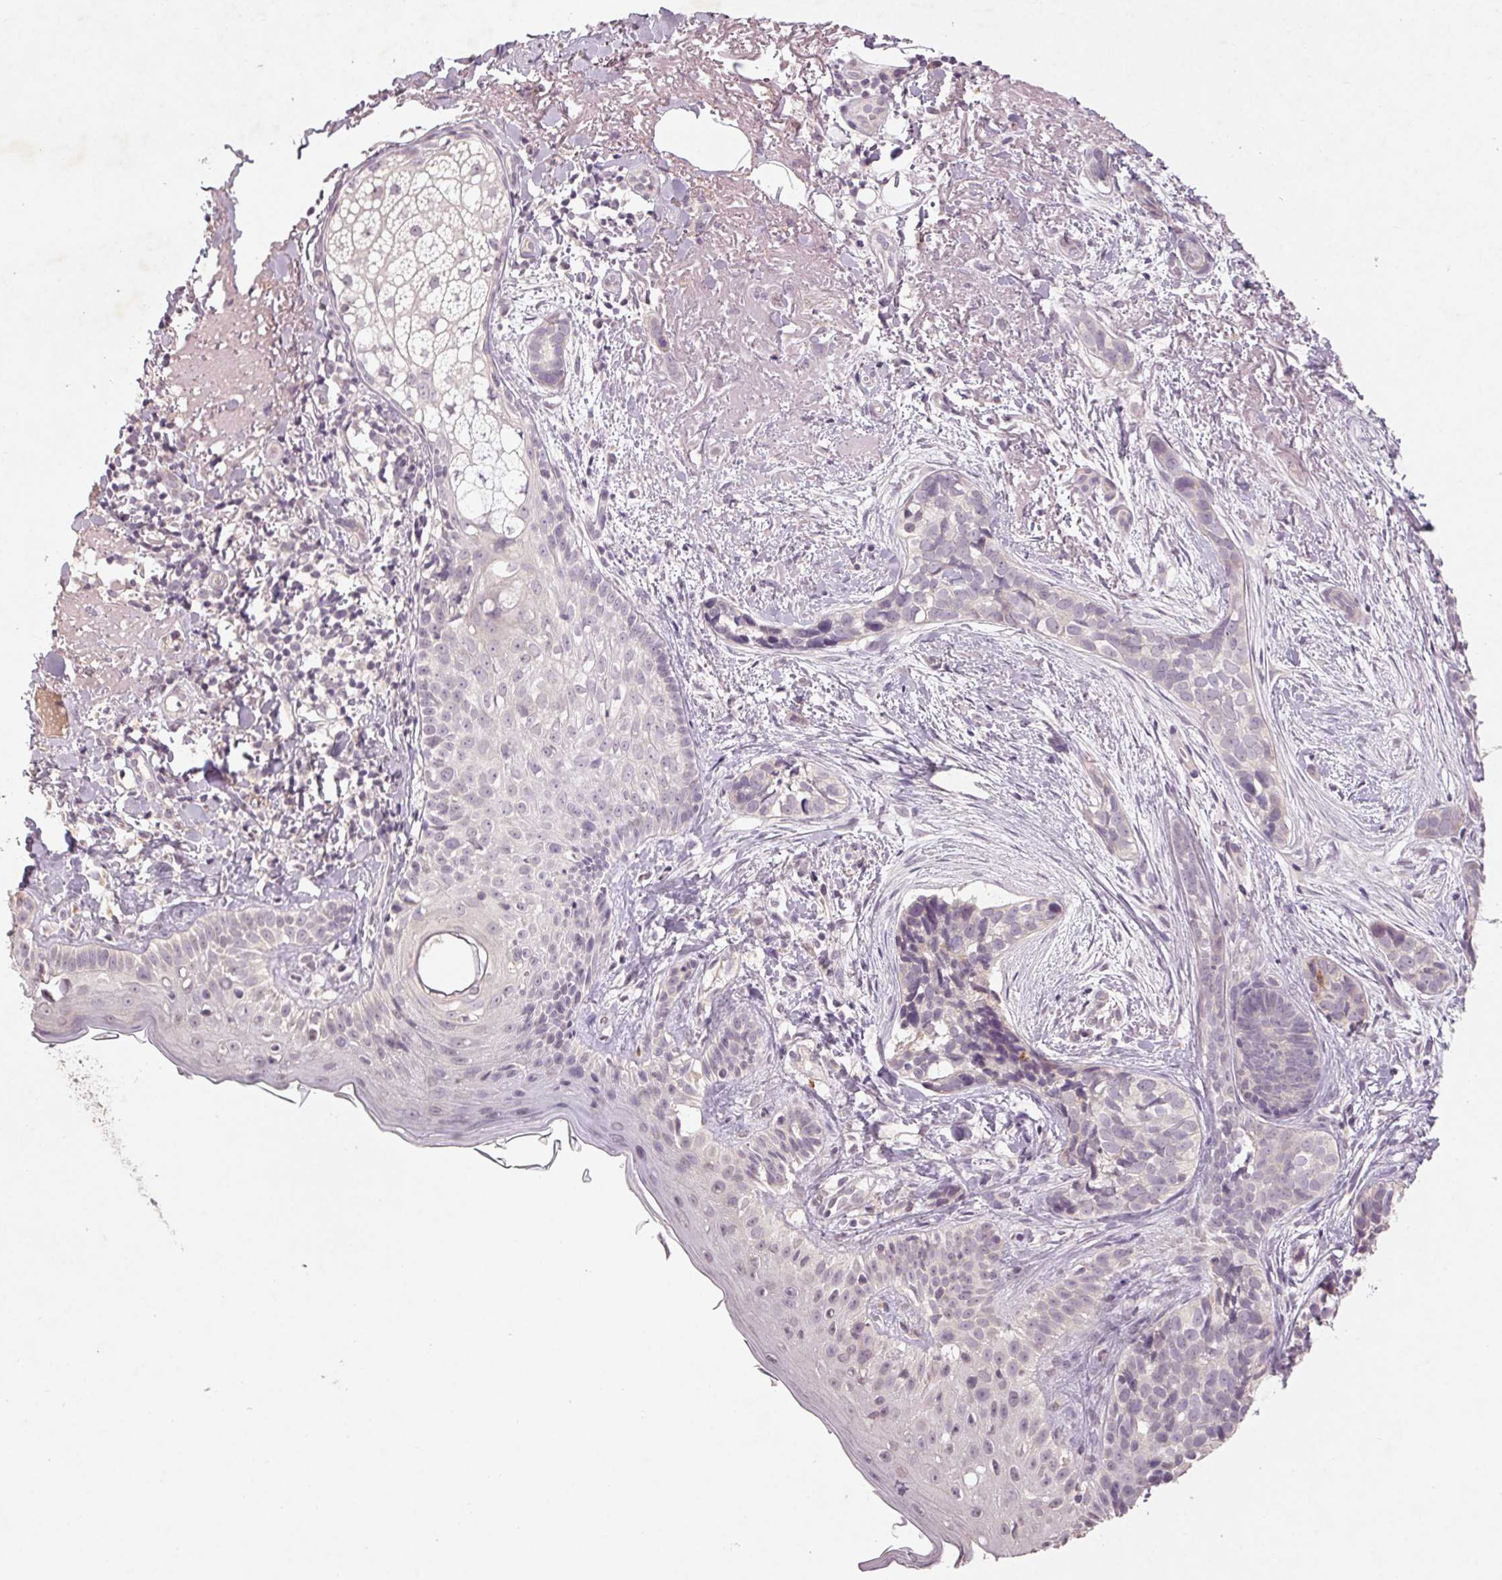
{"staining": {"intensity": "negative", "quantity": "none", "location": "none"}, "tissue": "skin cancer", "cell_type": "Tumor cells", "image_type": "cancer", "snomed": [{"axis": "morphology", "description": "Basal cell carcinoma"}, {"axis": "topography", "description": "Skin"}], "caption": "A histopathology image of skin basal cell carcinoma stained for a protein demonstrates no brown staining in tumor cells.", "gene": "KLRC3", "patient": {"sex": "male", "age": 87}}